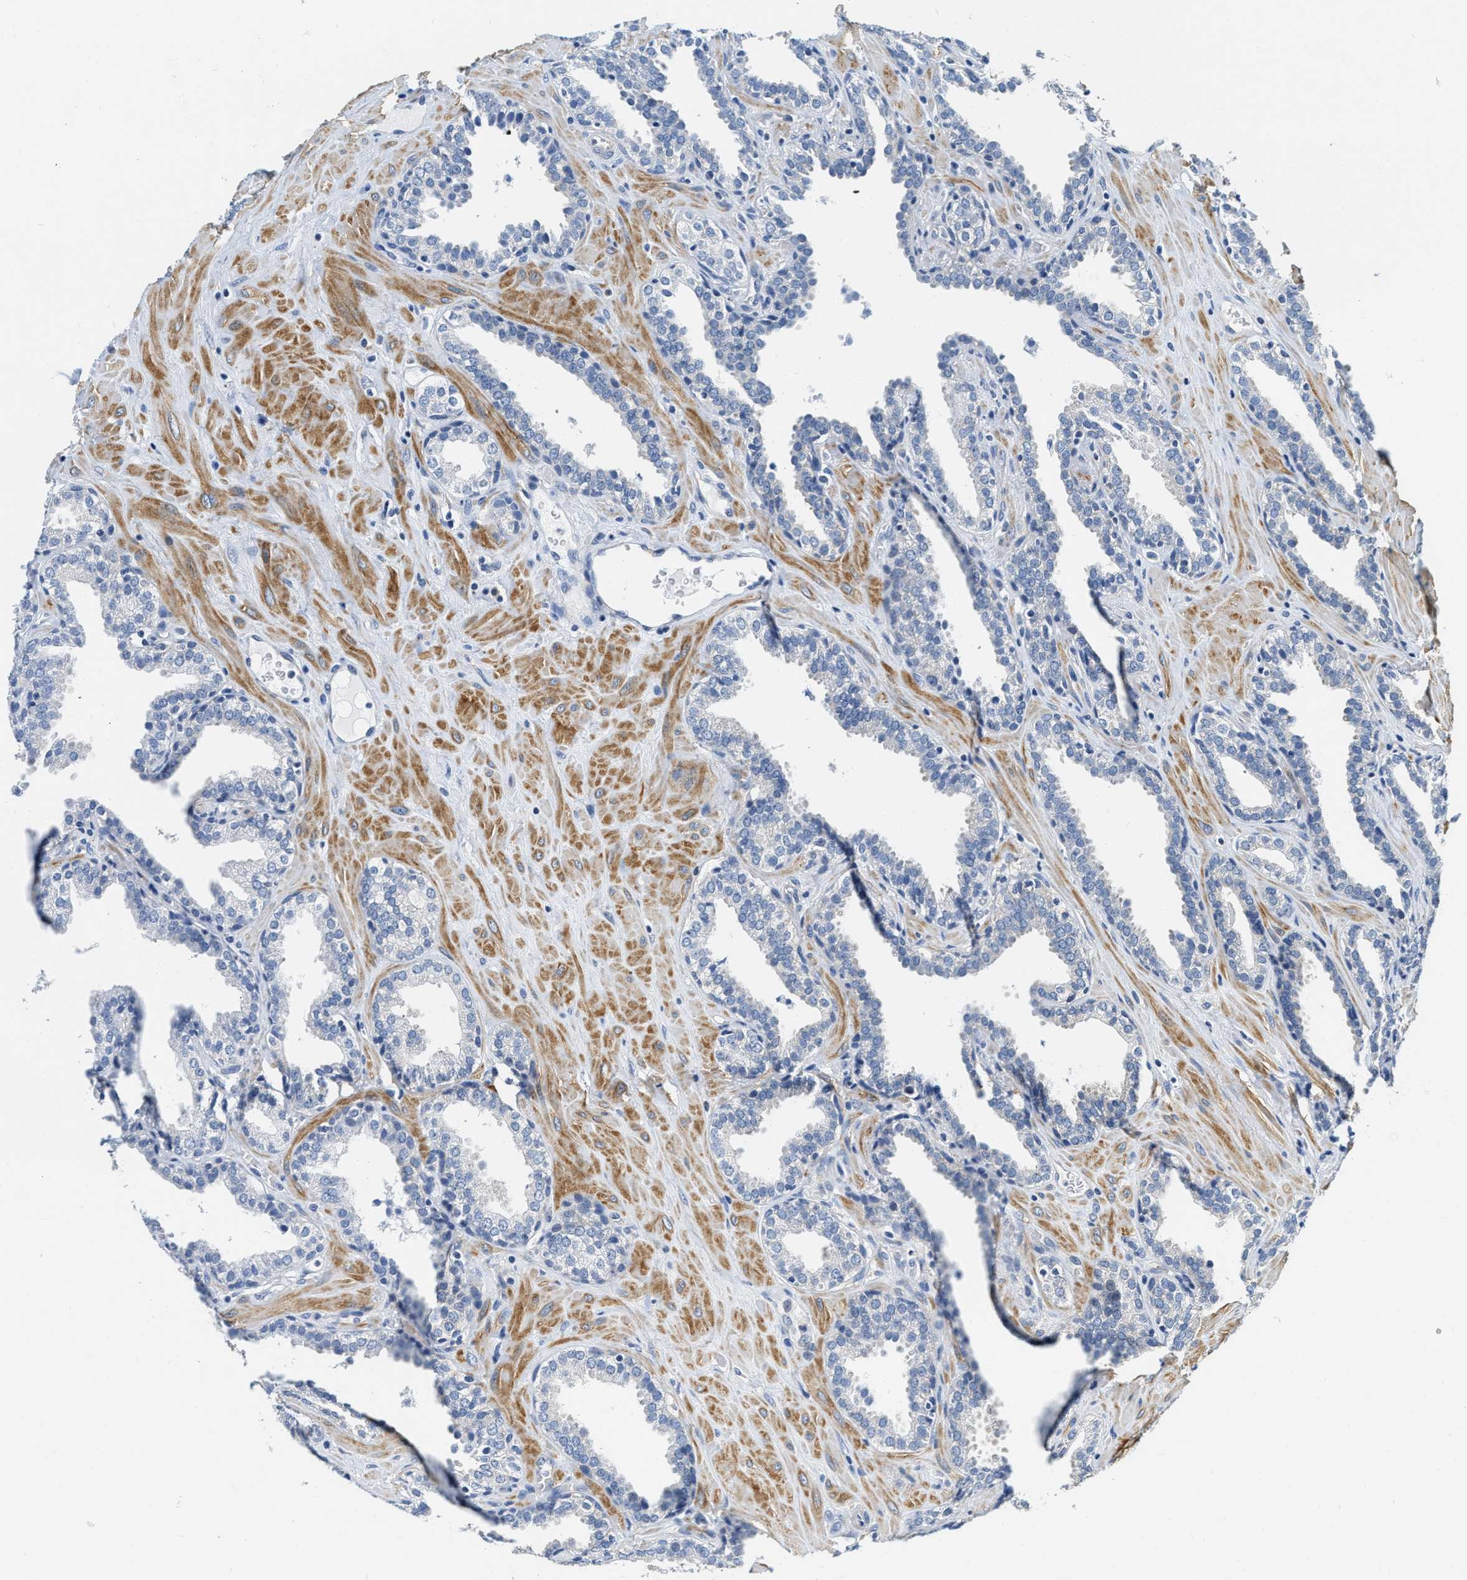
{"staining": {"intensity": "negative", "quantity": "none", "location": "none"}, "tissue": "prostate", "cell_type": "Glandular cells", "image_type": "normal", "snomed": [{"axis": "morphology", "description": "Normal tissue, NOS"}, {"axis": "topography", "description": "Prostate"}], "caption": "The histopathology image shows no staining of glandular cells in normal prostate.", "gene": "EIF2AK2", "patient": {"sex": "male", "age": 51}}